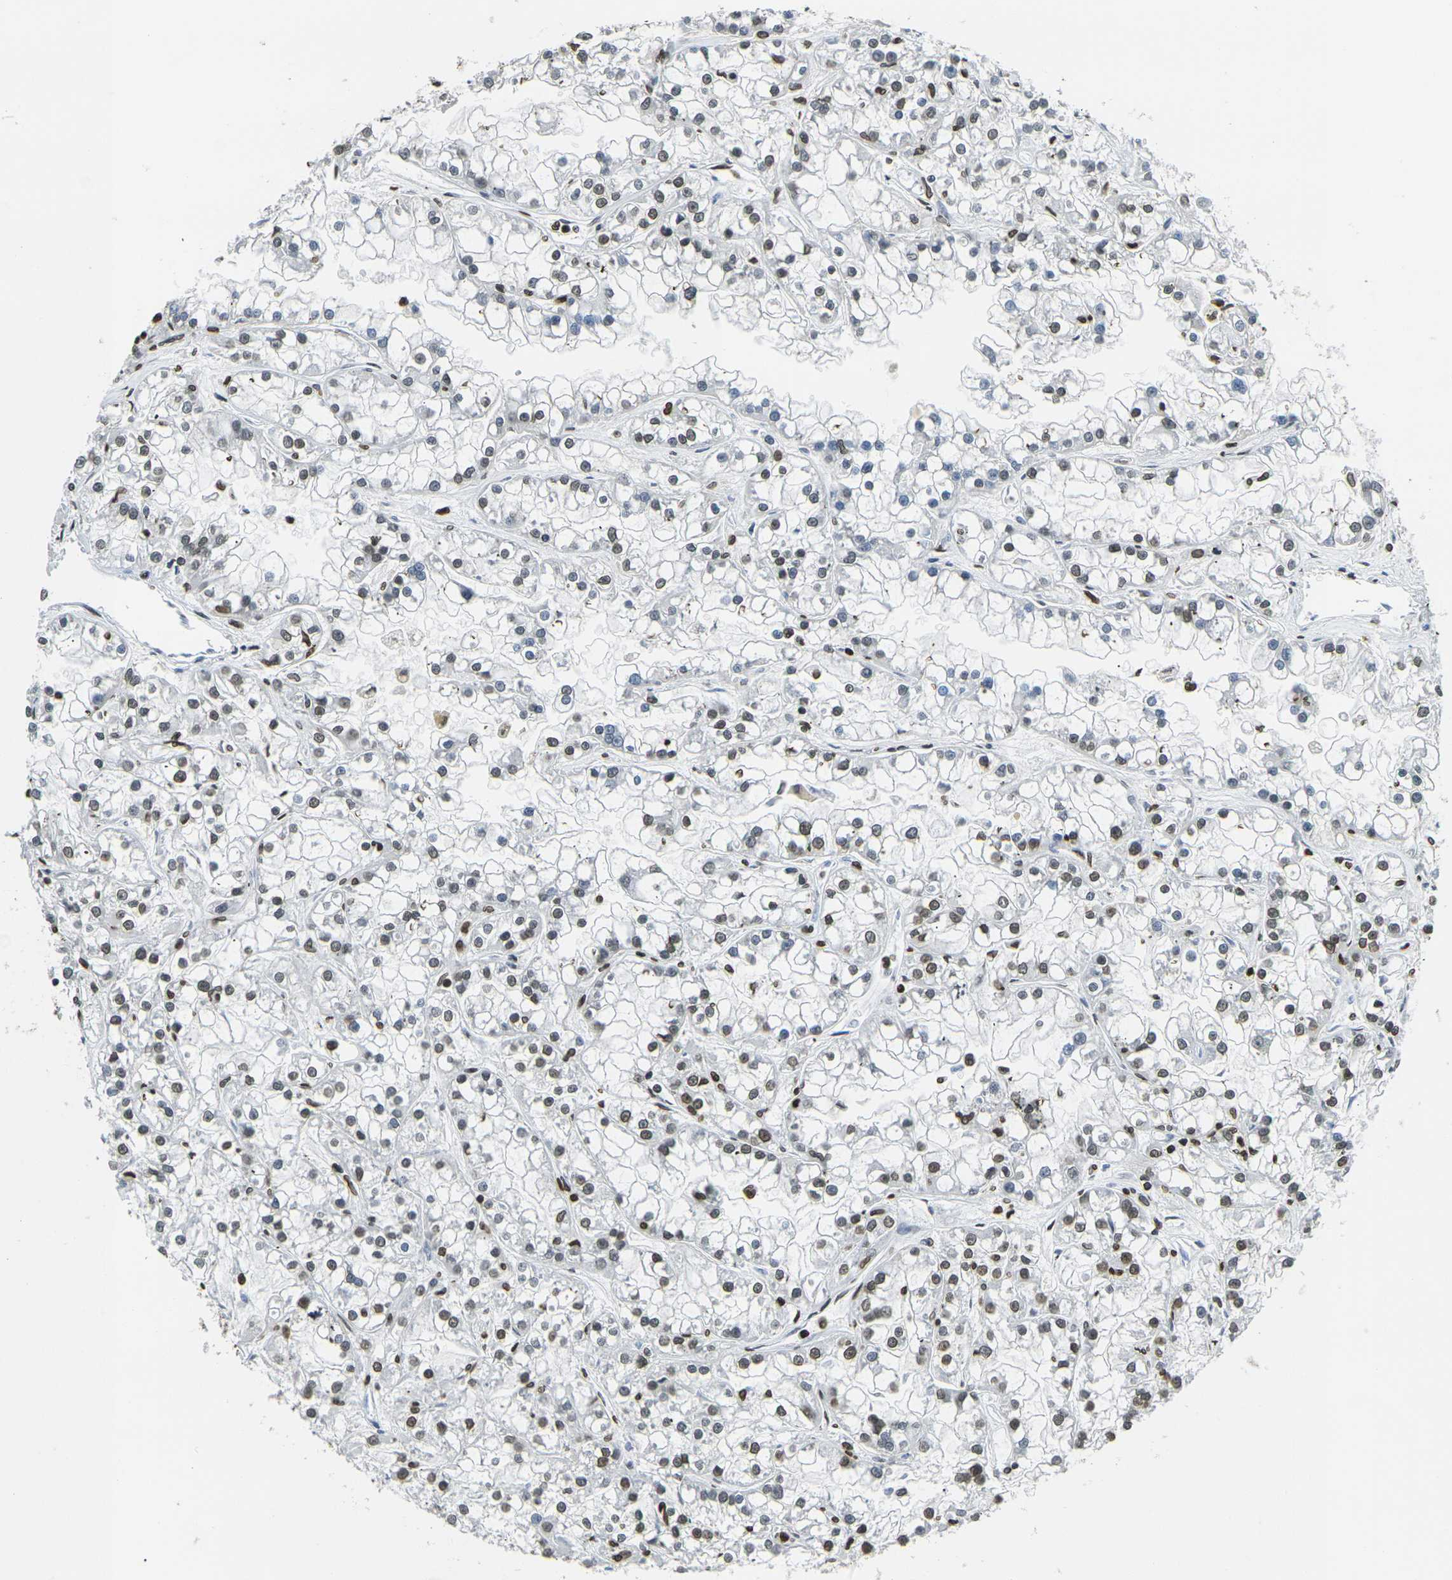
{"staining": {"intensity": "moderate", "quantity": "25%-75%", "location": "nuclear"}, "tissue": "renal cancer", "cell_type": "Tumor cells", "image_type": "cancer", "snomed": [{"axis": "morphology", "description": "Adenocarcinoma, NOS"}, {"axis": "topography", "description": "Kidney"}], "caption": "Brown immunohistochemical staining in human renal cancer (adenocarcinoma) shows moderate nuclear expression in approximately 25%-75% of tumor cells. (Brightfield microscopy of DAB IHC at high magnification).", "gene": "DRAXIN", "patient": {"sex": "female", "age": 52}}